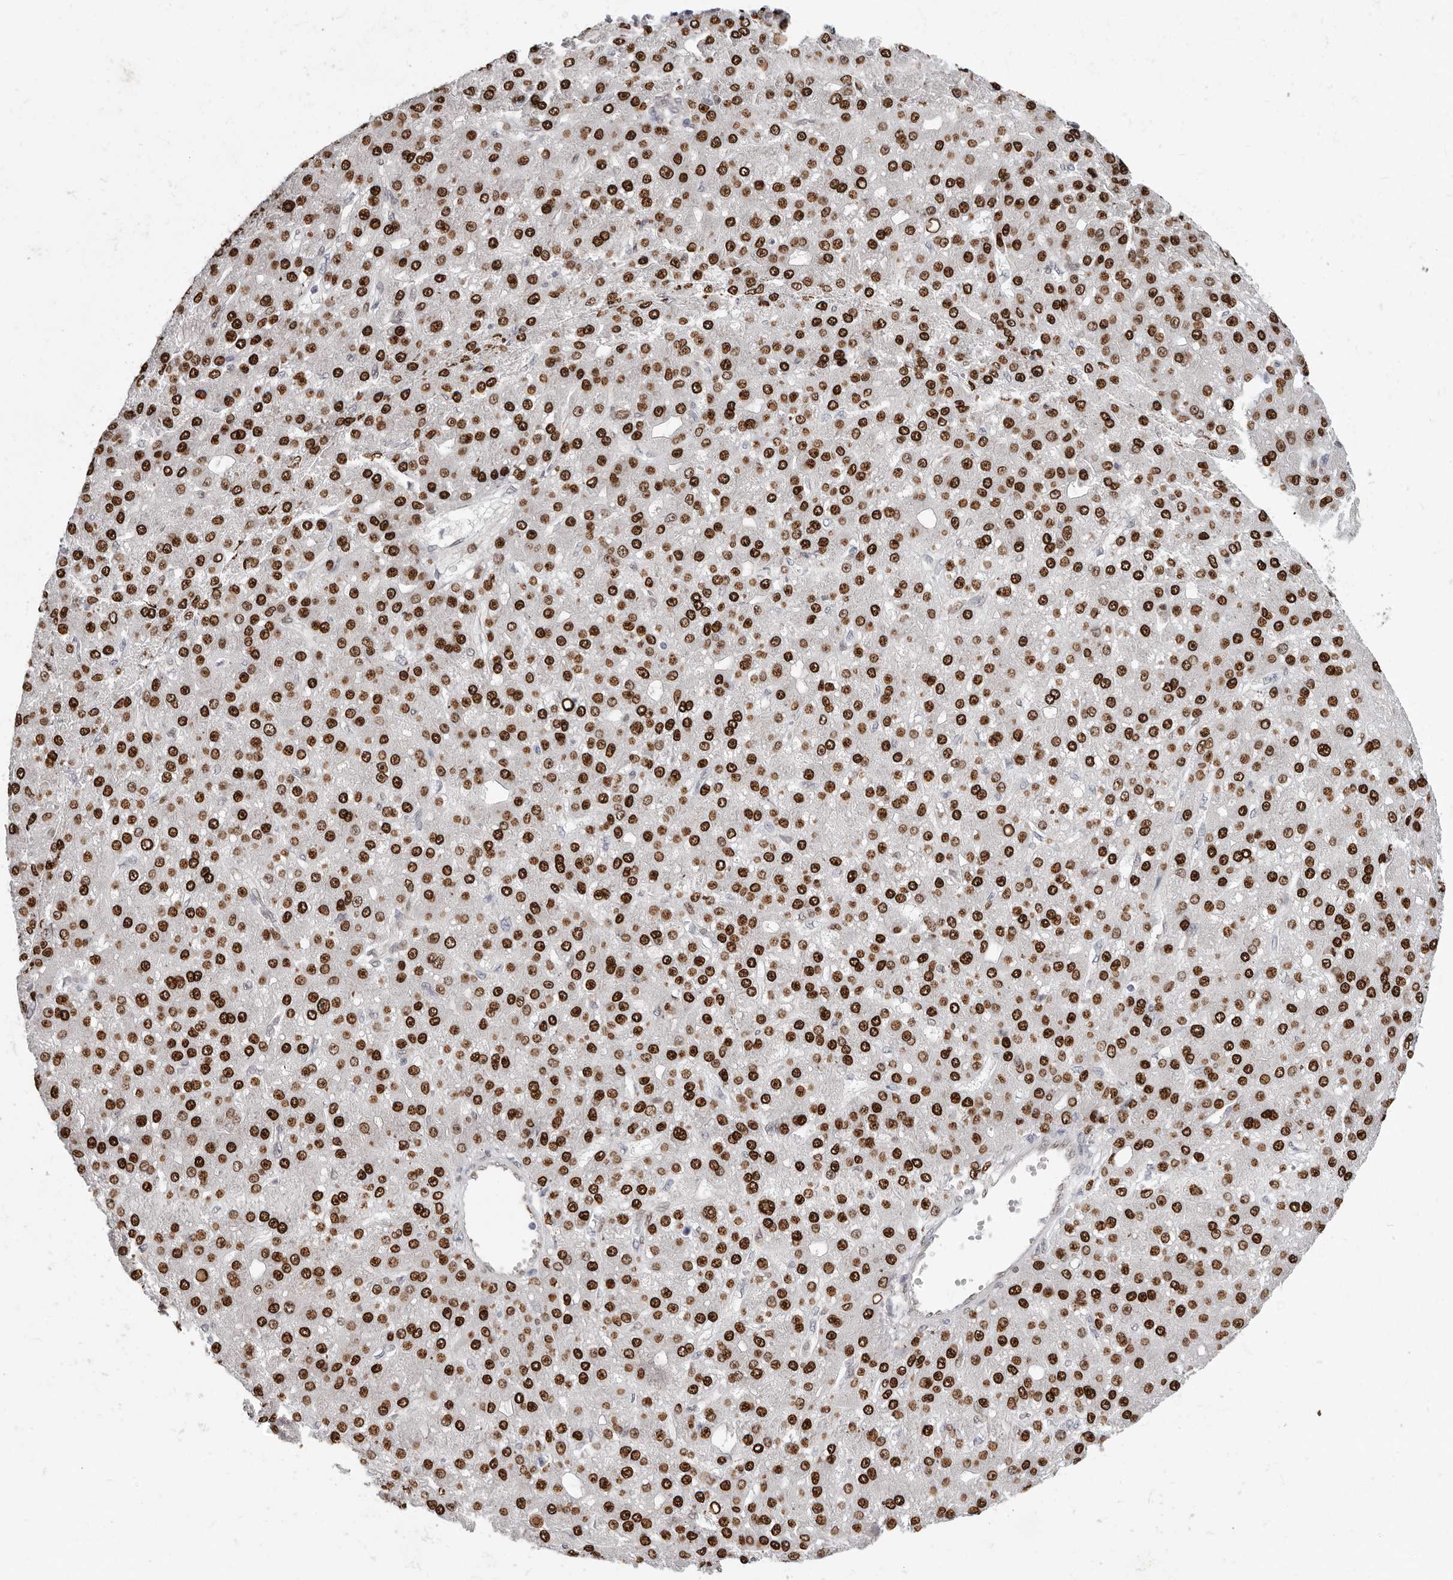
{"staining": {"intensity": "strong", "quantity": ">75%", "location": "nuclear"}, "tissue": "liver cancer", "cell_type": "Tumor cells", "image_type": "cancer", "snomed": [{"axis": "morphology", "description": "Carcinoma, Hepatocellular, NOS"}, {"axis": "topography", "description": "Liver"}], "caption": "Protein analysis of liver cancer (hepatocellular carcinoma) tissue reveals strong nuclear expression in approximately >75% of tumor cells. The staining is performed using DAB (3,3'-diaminobenzidine) brown chromogen to label protein expression. The nuclei are counter-stained blue using hematoxylin.", "gene": "SRP19", "patient": {"sex": "male", "age": 67}}